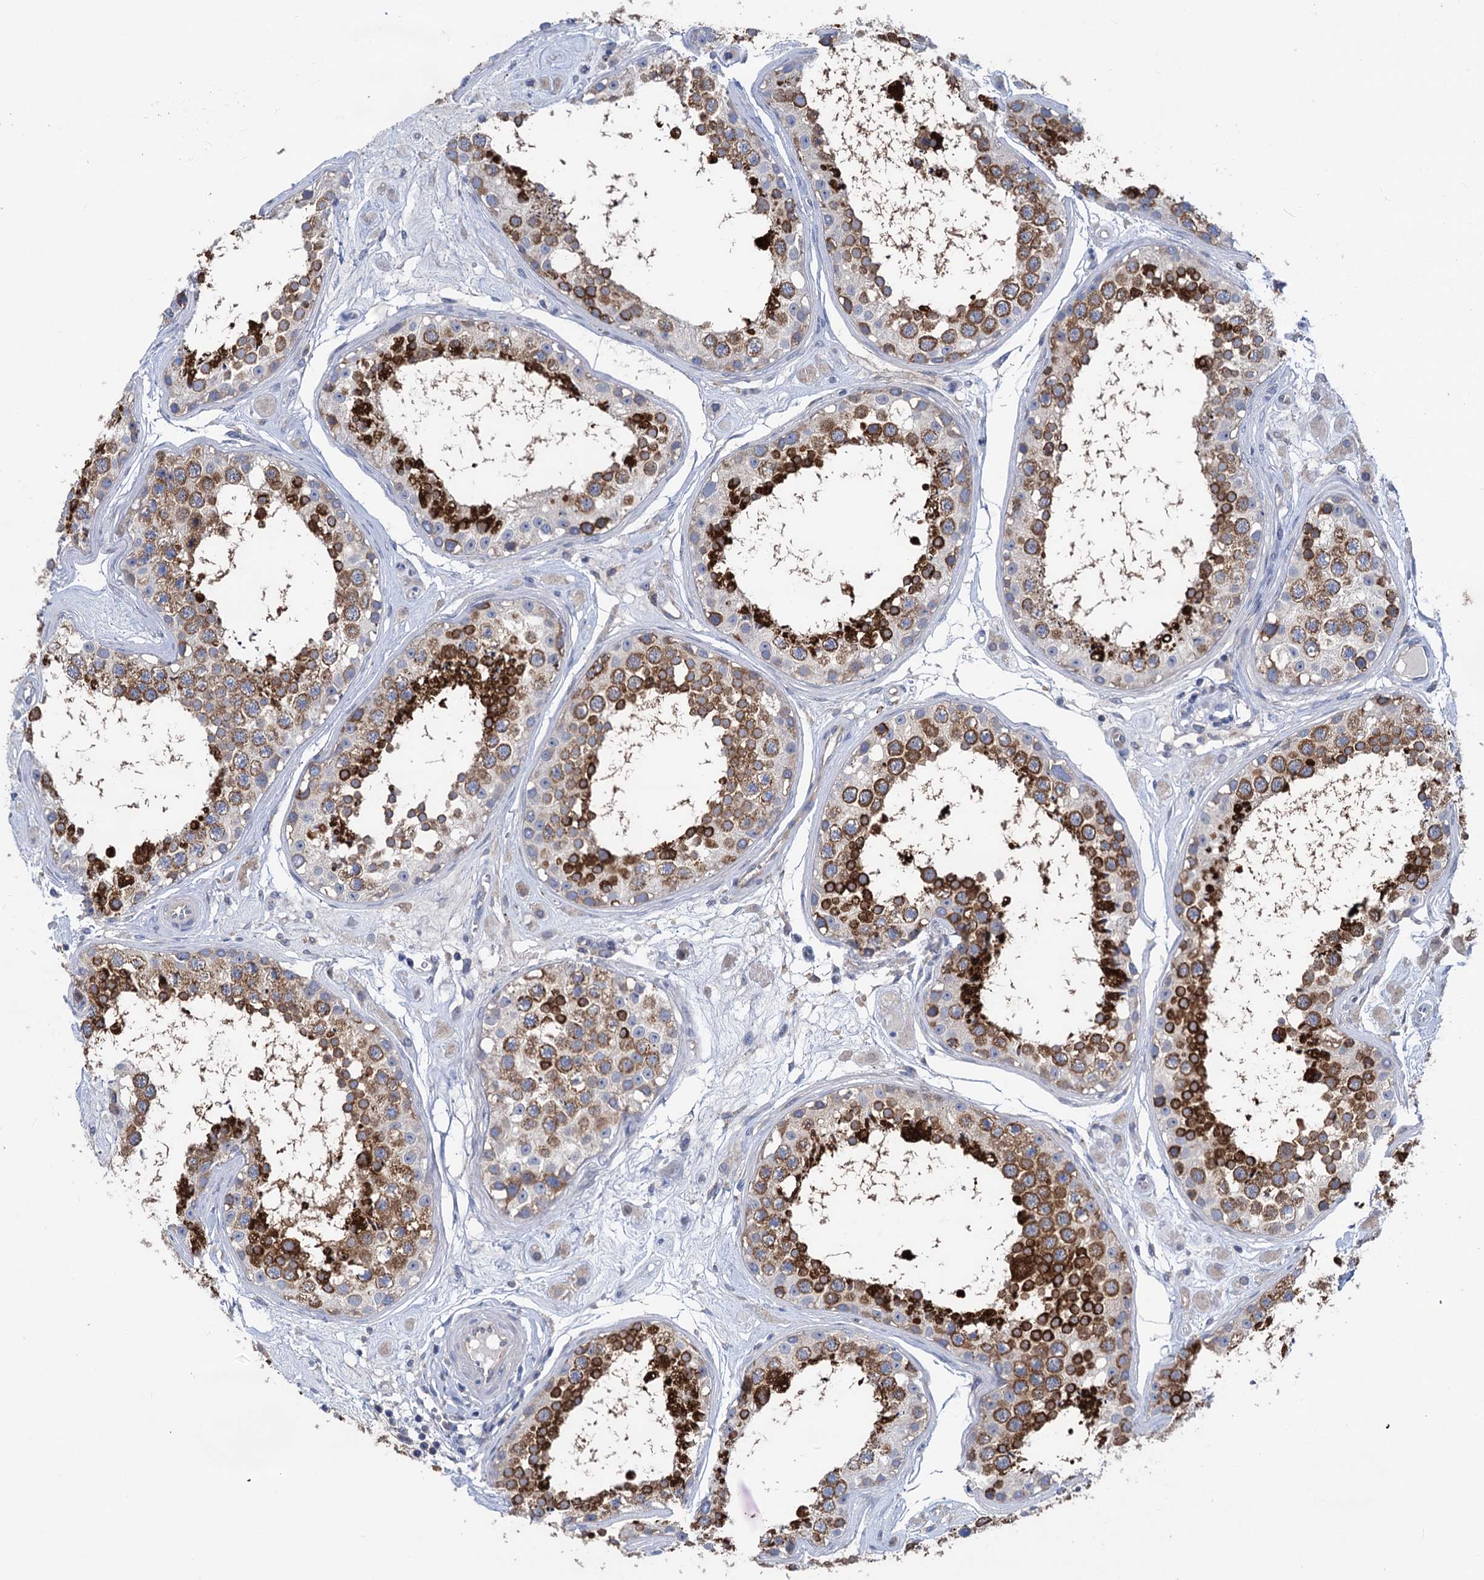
{"staining": {"intensity": "strong", "quantity": ">75%", "location": "cytoplasmic/membranous"}, "tissue": "testis", "cell_type": "Cells in seminiferous ducts", "image_type": "normal", "snomed": [{"axis": "morphology", "description": "Normal tissue, NOS"}, {"axis": "topography", "description": "Testis"}], "caption": "Protein staining of benign testis displays strong cytoplasmic/membranous staining in about >75% of cells in seminiferous ducts. (Stains: DAB (3,3'-diaminobenzidine) in brown, nuclei in blue, Microscopy: brightfield microscopy at high magnification).", "gene": "ZNRD2", "patient": {"sex": "male", "age": 25}}